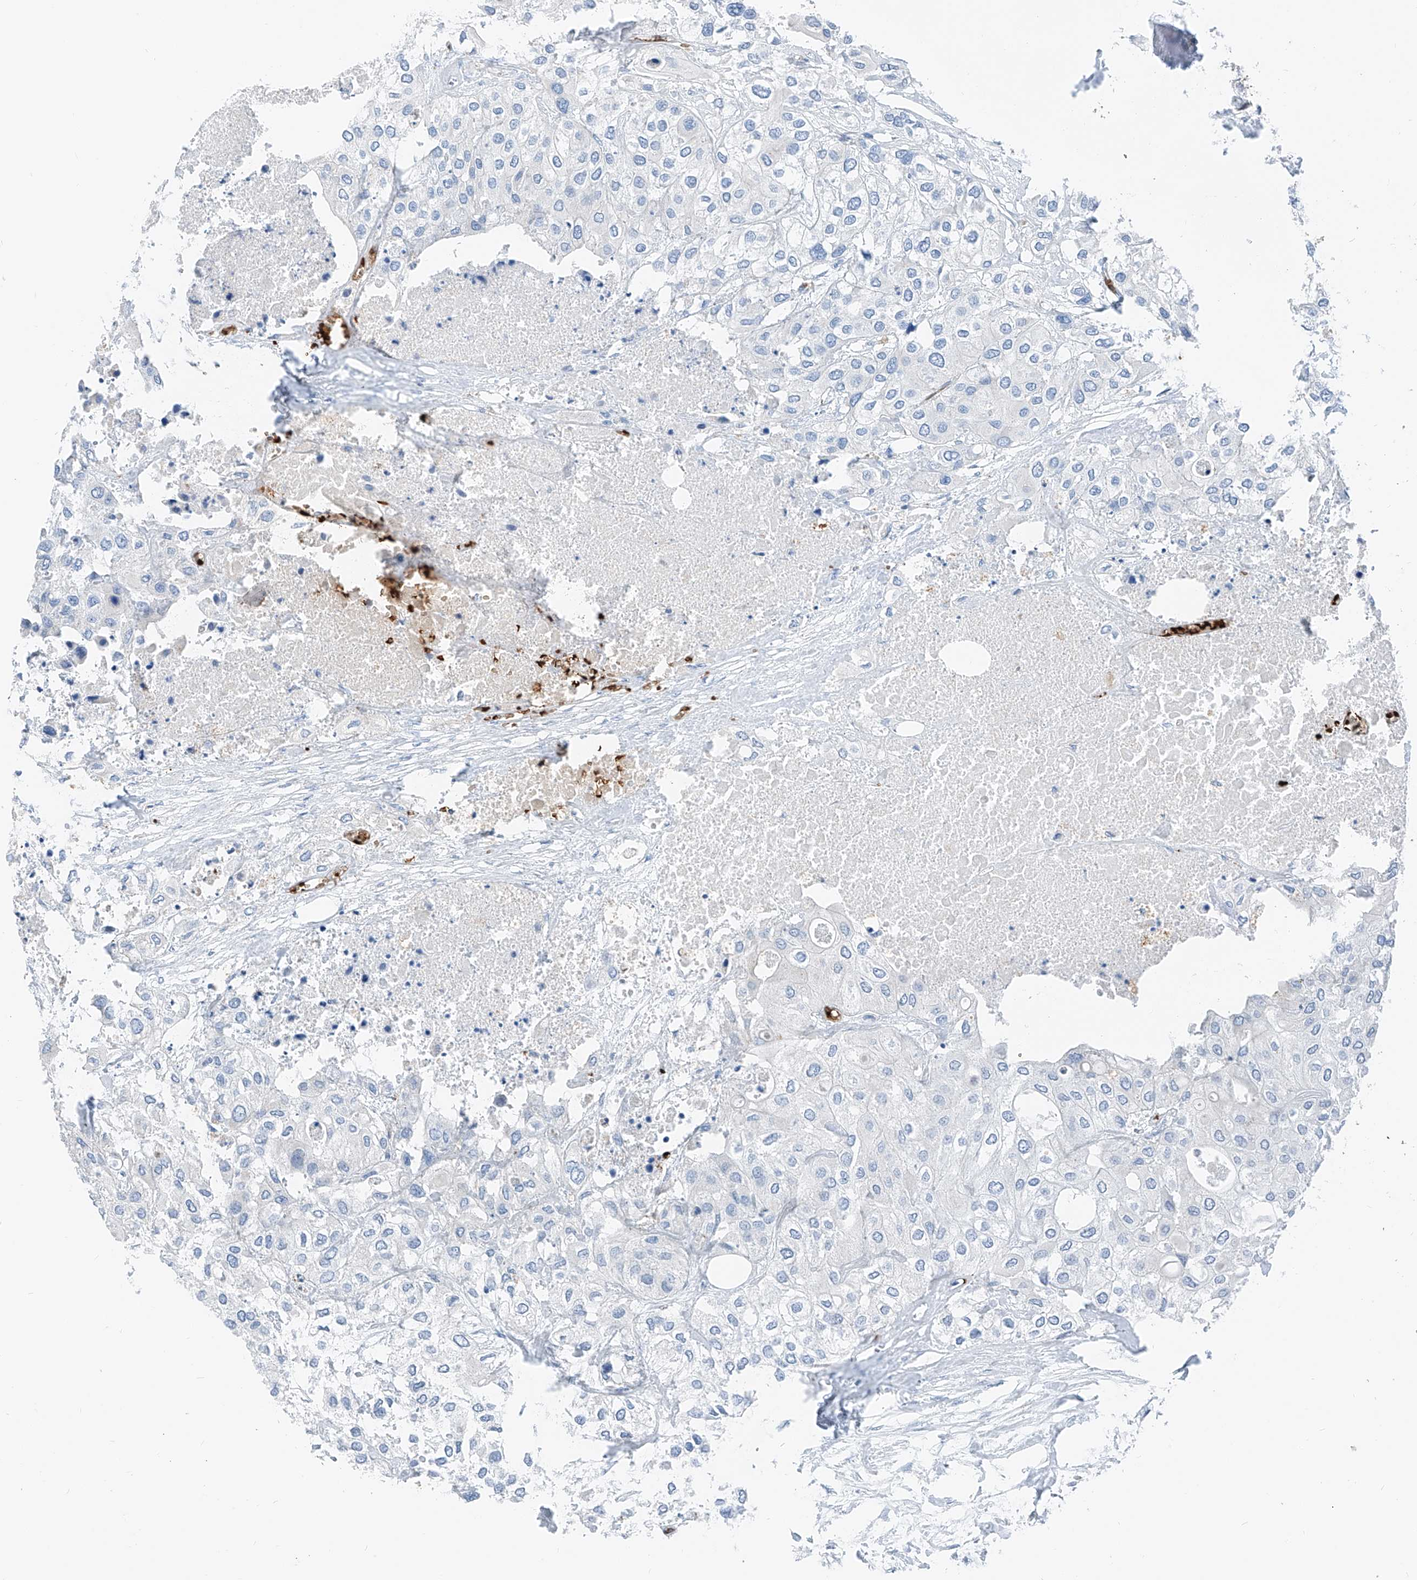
{"staining": {"intensity": "negative", "quantity": "none", "location": "none"}, "tissue": "urothelial cancer", "cell_type": "Tumor cells", "image_type": "cancer", "snomed": [{"axis": "morphology", "description": "Urothelial carcinoma, High grade"}, {"axis": "topography", "description": "Urinary bladder"}], "caption": "DAB immunohistochemical staining of urothelial cancer shows no significant staining in tumor cells.", "gene": "PRSS23", "patient": {"sex": "male", "age": 64}}